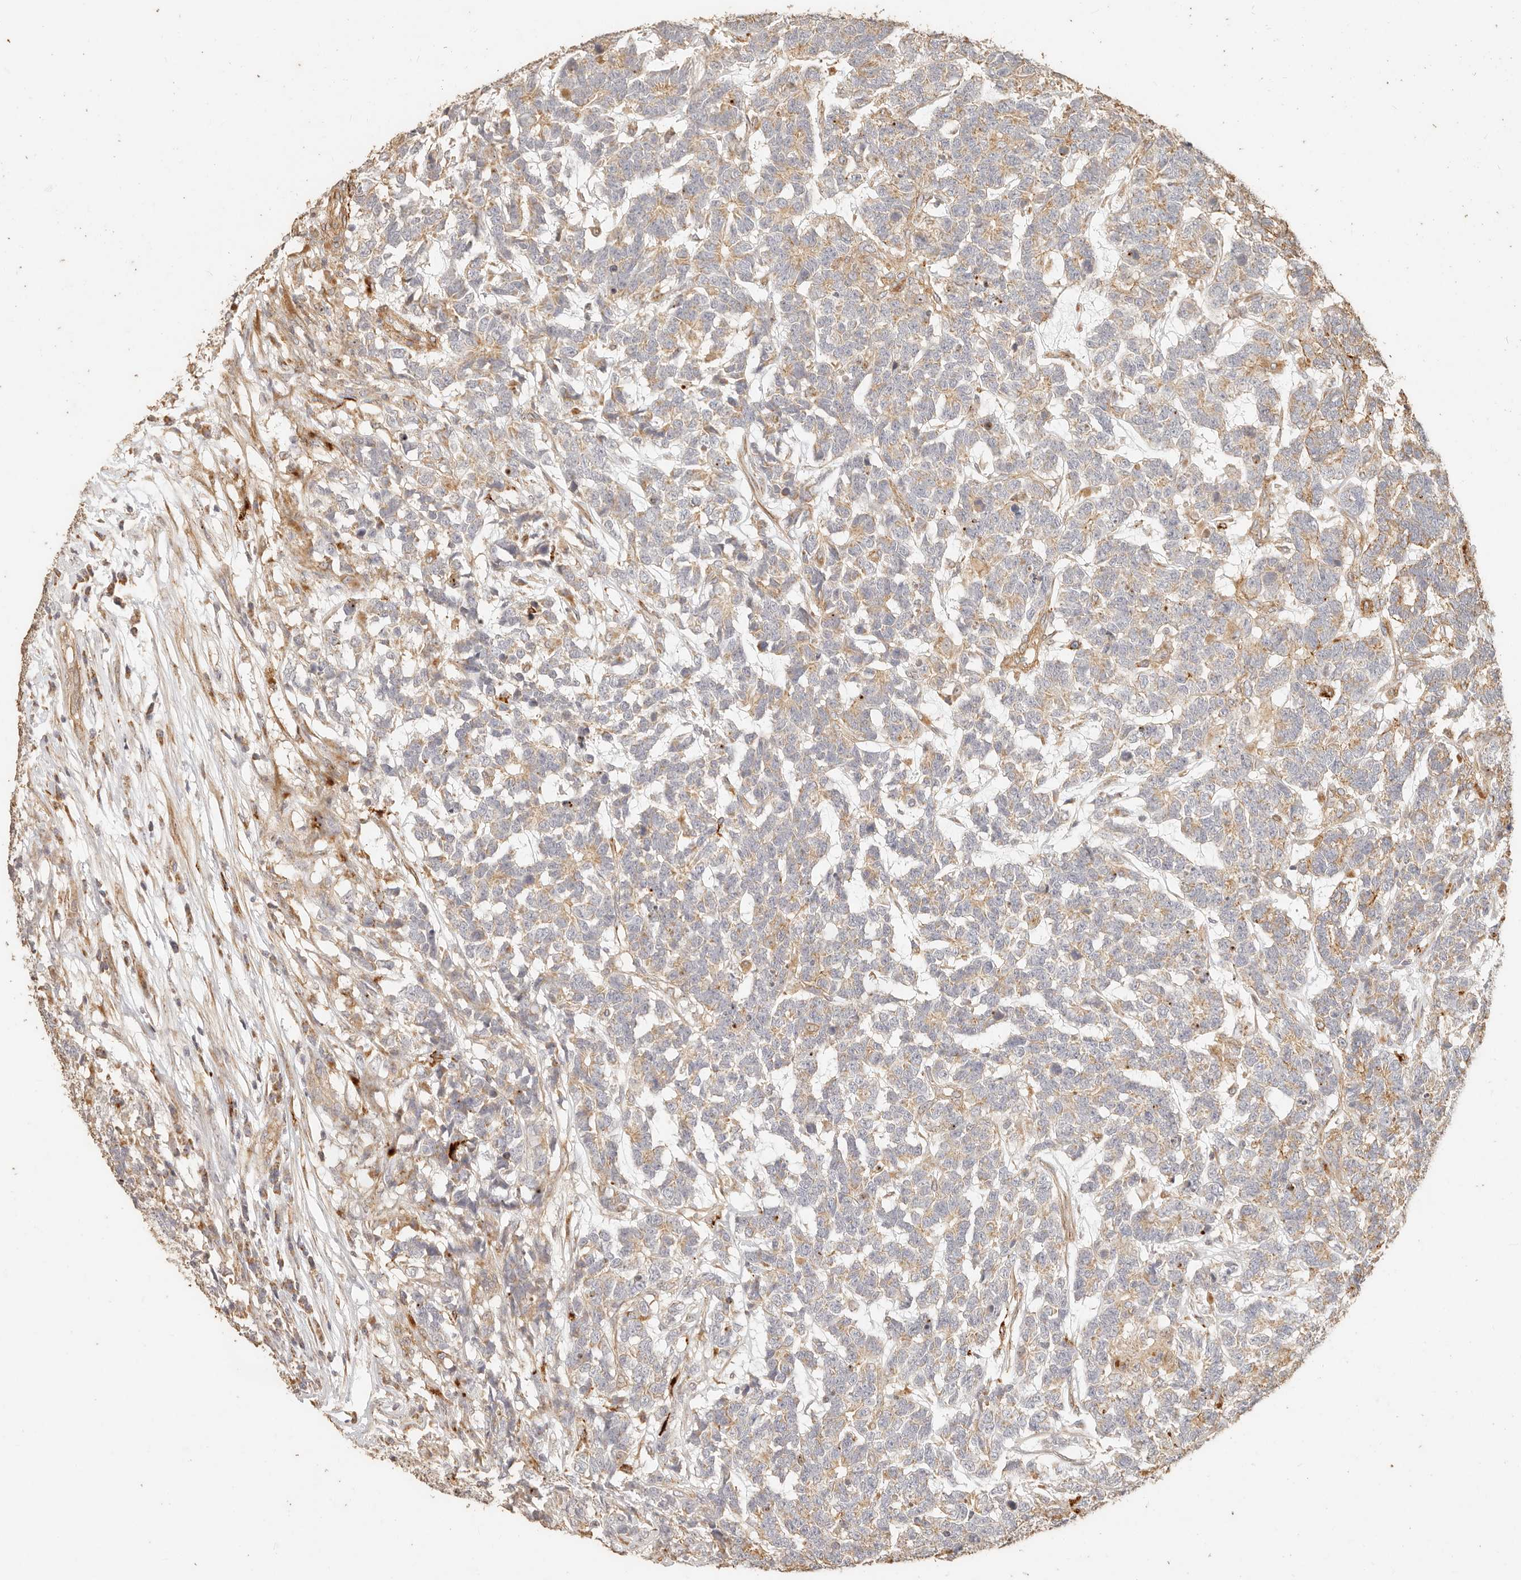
{"staining": {"intensity": "moderate", "quantity": "25%-75%", "location": "cytoplasmic/membranous"}, "tissue": "testis cancer", "cell_type": "Tumor cells", "image_type": "cancer", "snomed": [{"axis": "morphology", "description": "Carcinoma, Embryonal, NOS"}, {"axis": "topography", "description": "Testis"}], "caption": "Human testis embryonal carcinoma stained for a protein (brown) demonstrates moderate cytoplasmic/membranous positive positivity in about 25%-75% of tumor cells.", "gene": "PTPN22", "patient": {"sex": "male", "age": 26}}